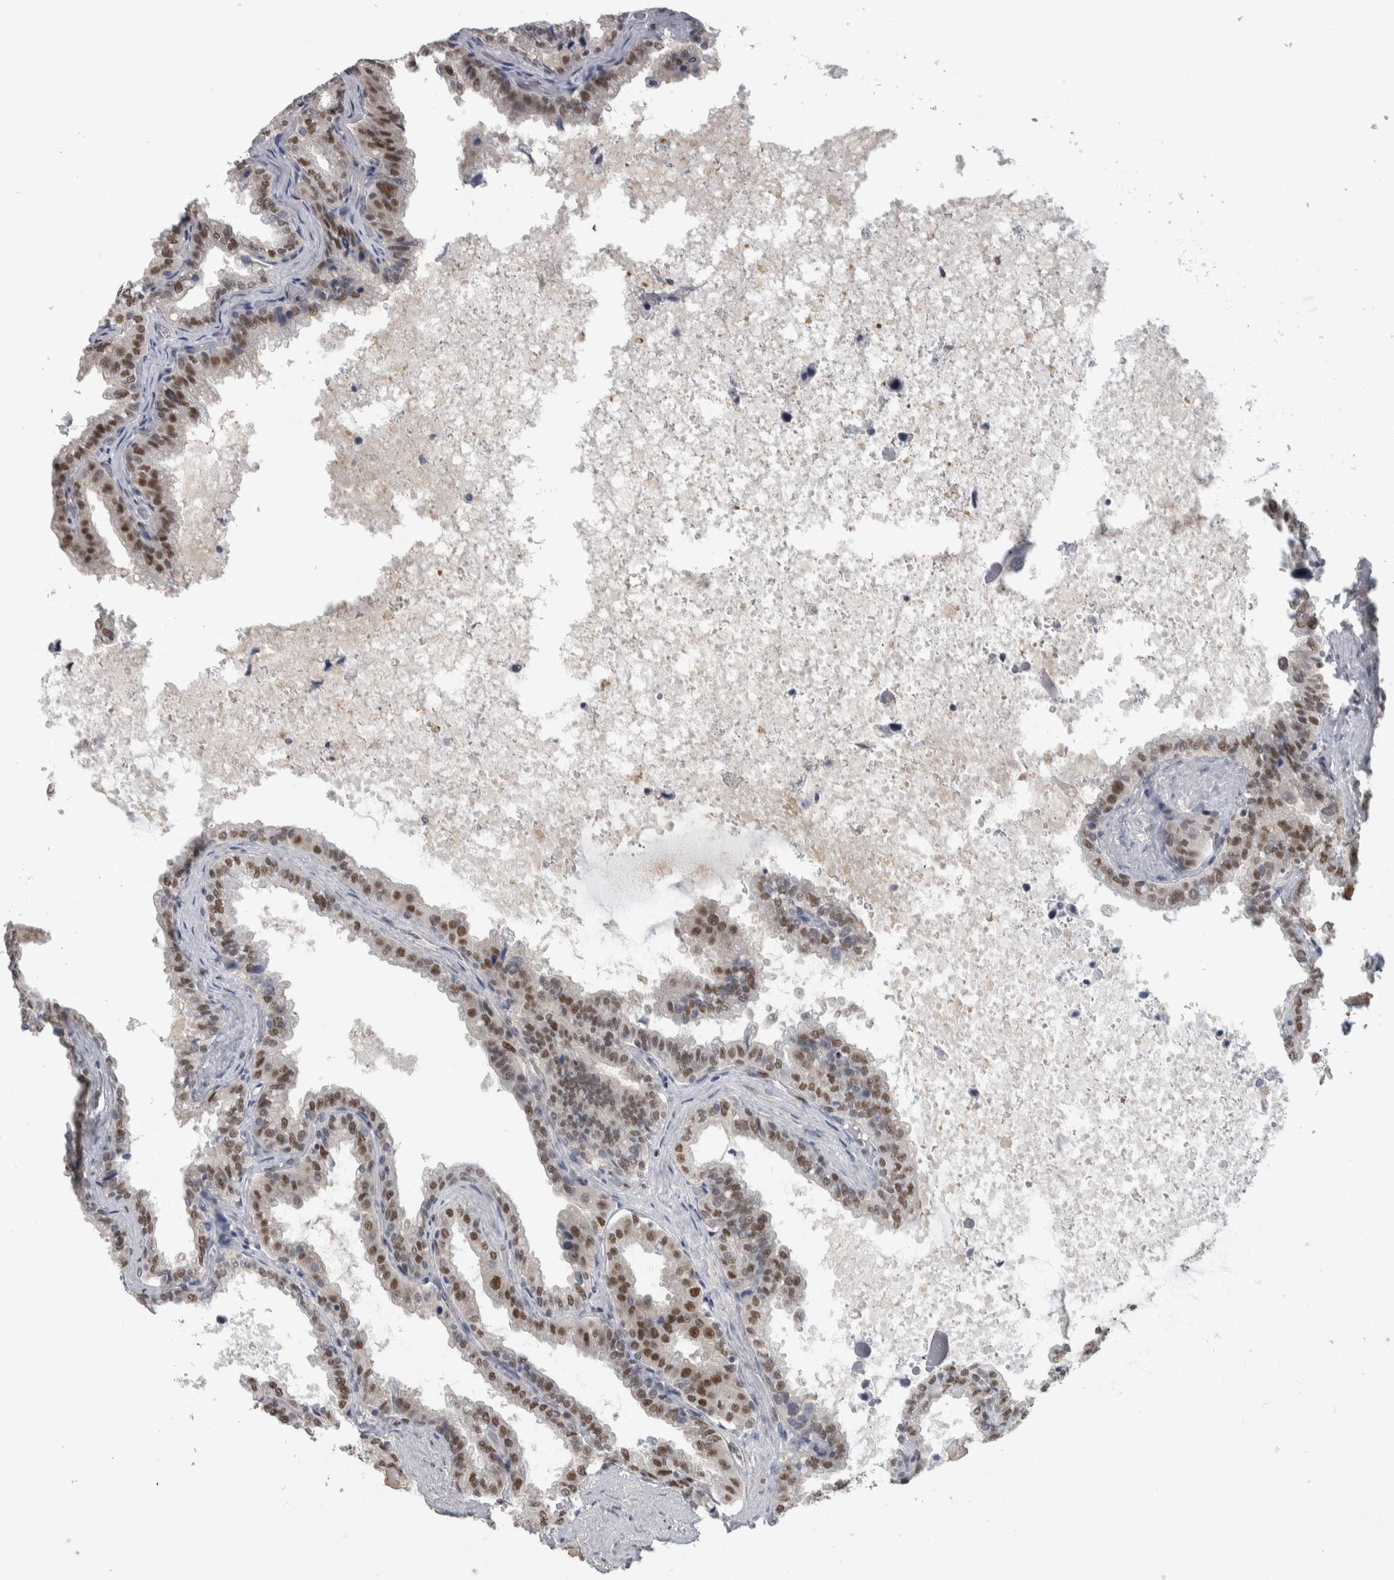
{"staining": {"intensity": "moderate", "quantity": "25%-75%", "location": "nuclear"}, "tissue": "seminal vesicle", "cell_type": "Glandular cells", "image_type": "normal", "snomed": [{"axis": "morphology", "description": "Normal tissue, NOS"}, {"axis": "topography", "description": "Seminal veicle"}], "caption": "Glandular cells show moderate nuclear staining in approximately 25%-75% of cells in normal seminal vesicle. Using DAB (3,3'-diaminobenzidine) (brown) and hematoxylin (blue) stains, captured at high magnification using brightfield microscopy.", "gene": "HEXIM2", "patient": {"sex": "male", "age": 46}}